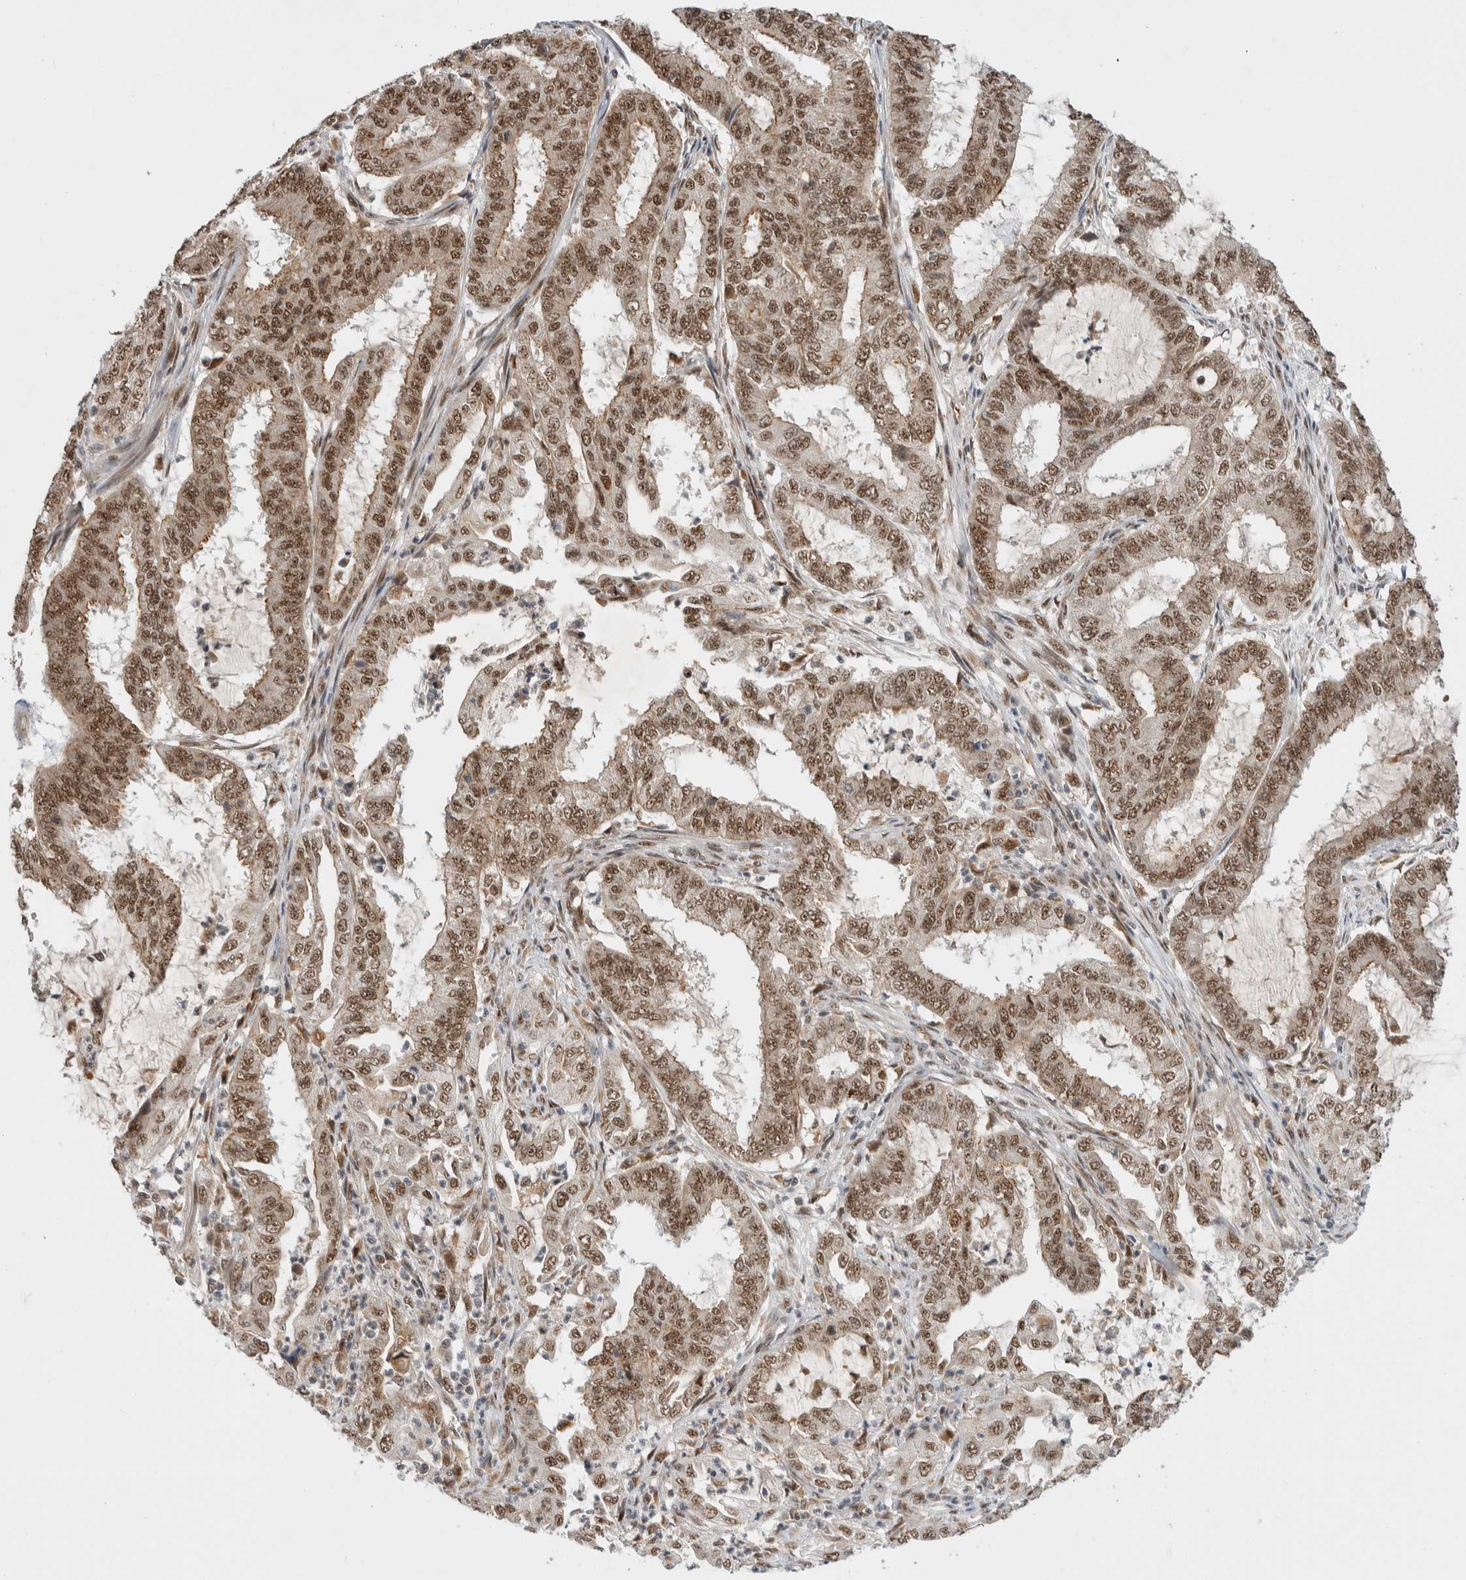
{"staining": {"intensity": "moderate", "quantity": ">75%", "location": "nuclear"}, "tissue": "endometrial cancer", "cell_type": "Tumor cells", "image_type": "cancer", "snomed": [{"axis": "morphology", "description": "Adenocarcinoma, NOS"}, {"axis": "topography", "description": "Endometrium"}], "caption": "Moderate nuclear protein positivity is present in about >75% of tumor cells in endometrial cancer.", "gene": "NCAPG2", "patient": {"sex": "female", "age": 51}}